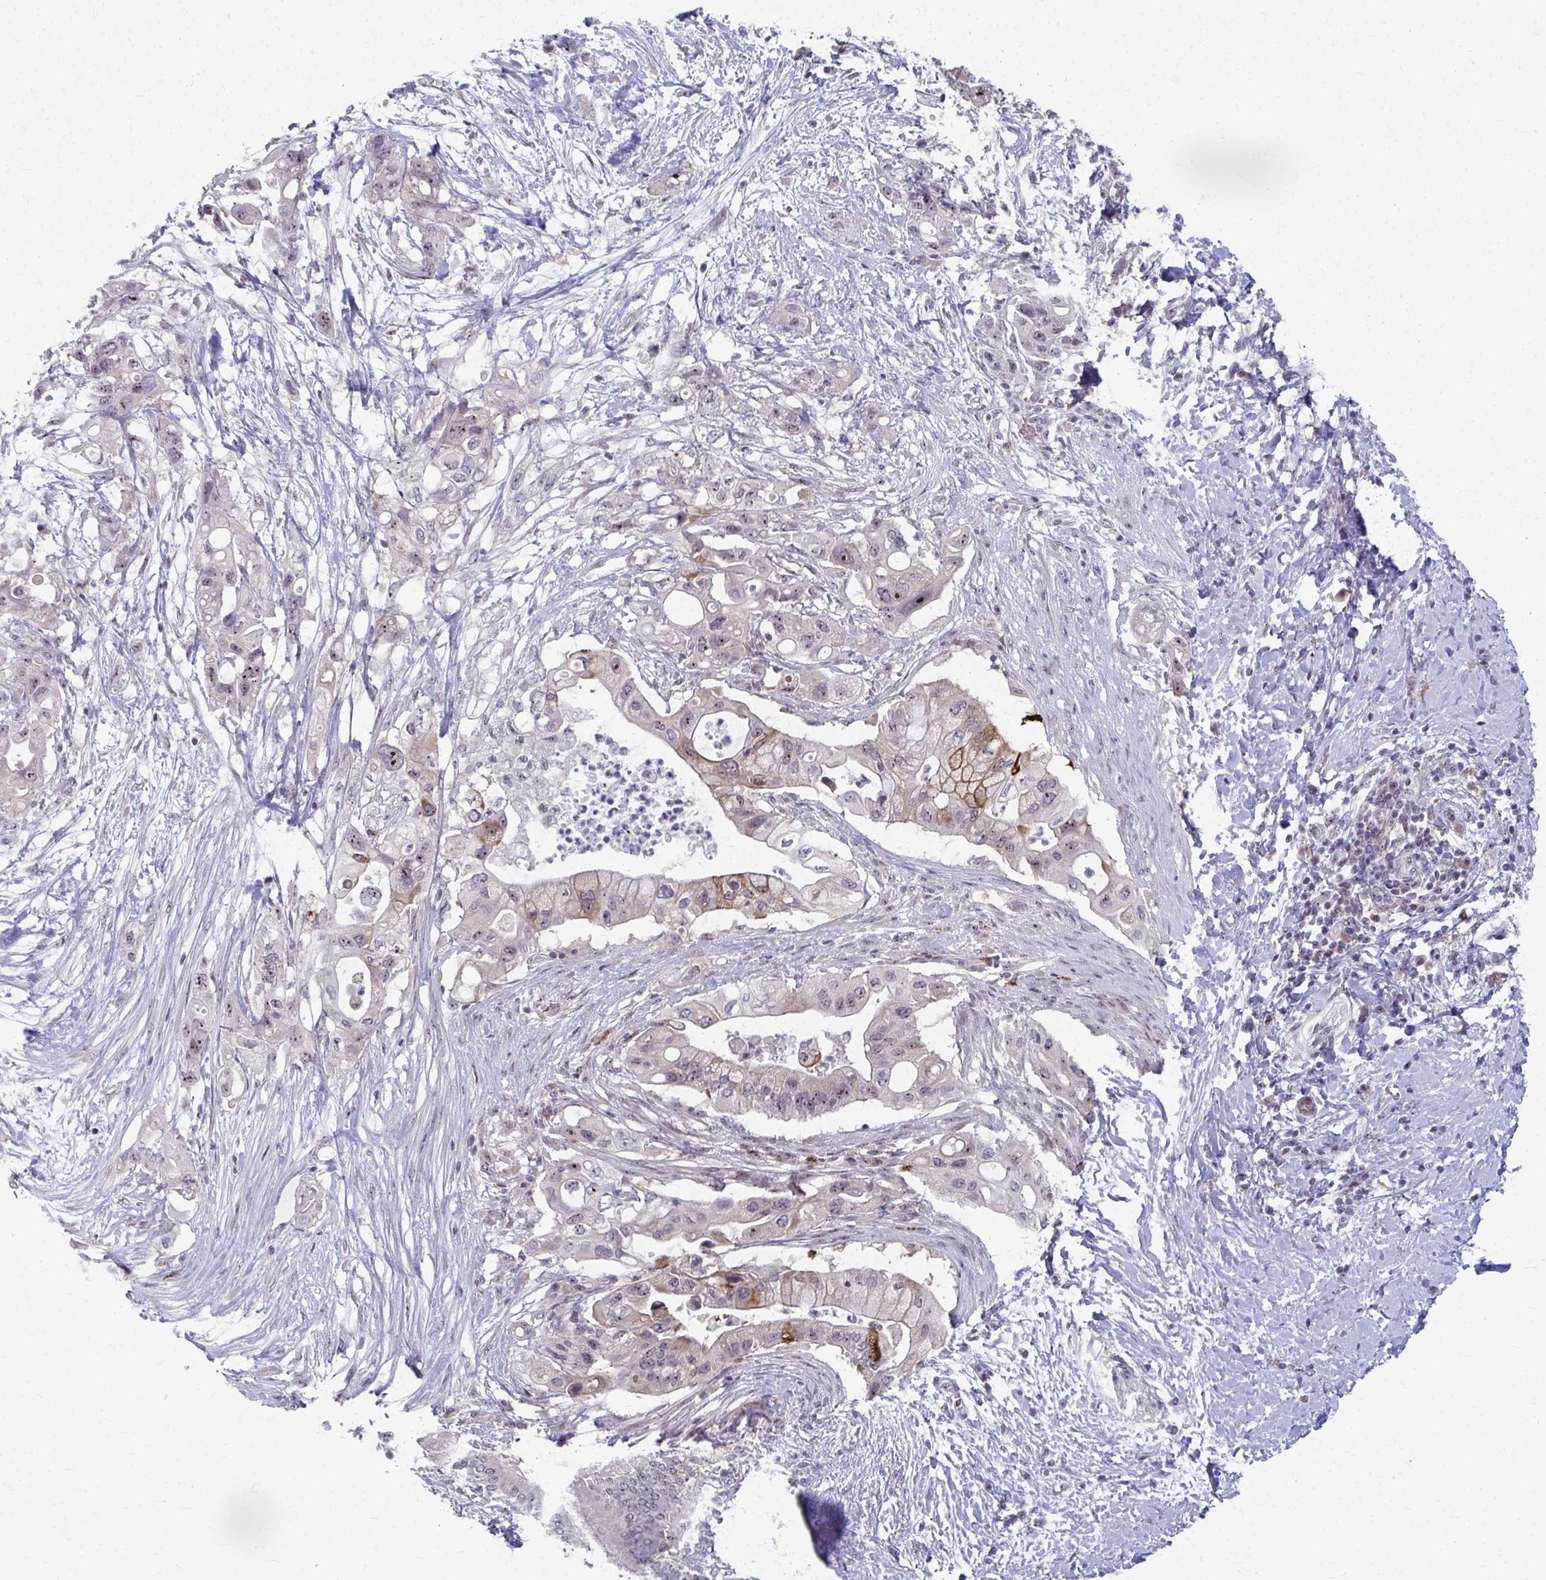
{"staining": {"intensity": "moderate", "quantity": "25%-75%", "location": "cytoplasmic/membranous,nuclear"}, "tissue": "pancreatic cancer", "cell_type": "Tumor cells", "image_type": "cancer", "snomed": [{"axis": "morphology", "description": "Adenocarcinoma, NOS"}, {"axis": "topography", "description": "Pancreas"}], "caption": "Pancreatic cancer (adenocarcinoma) was stained to show a protein in brown. There is medium levels of moderate cytoplasmic/membranous and nuclear positivity in about 25%-75% of tumor cells.", "gene": "NUDT16", "patient": {"sex": "female", "age": 72}}